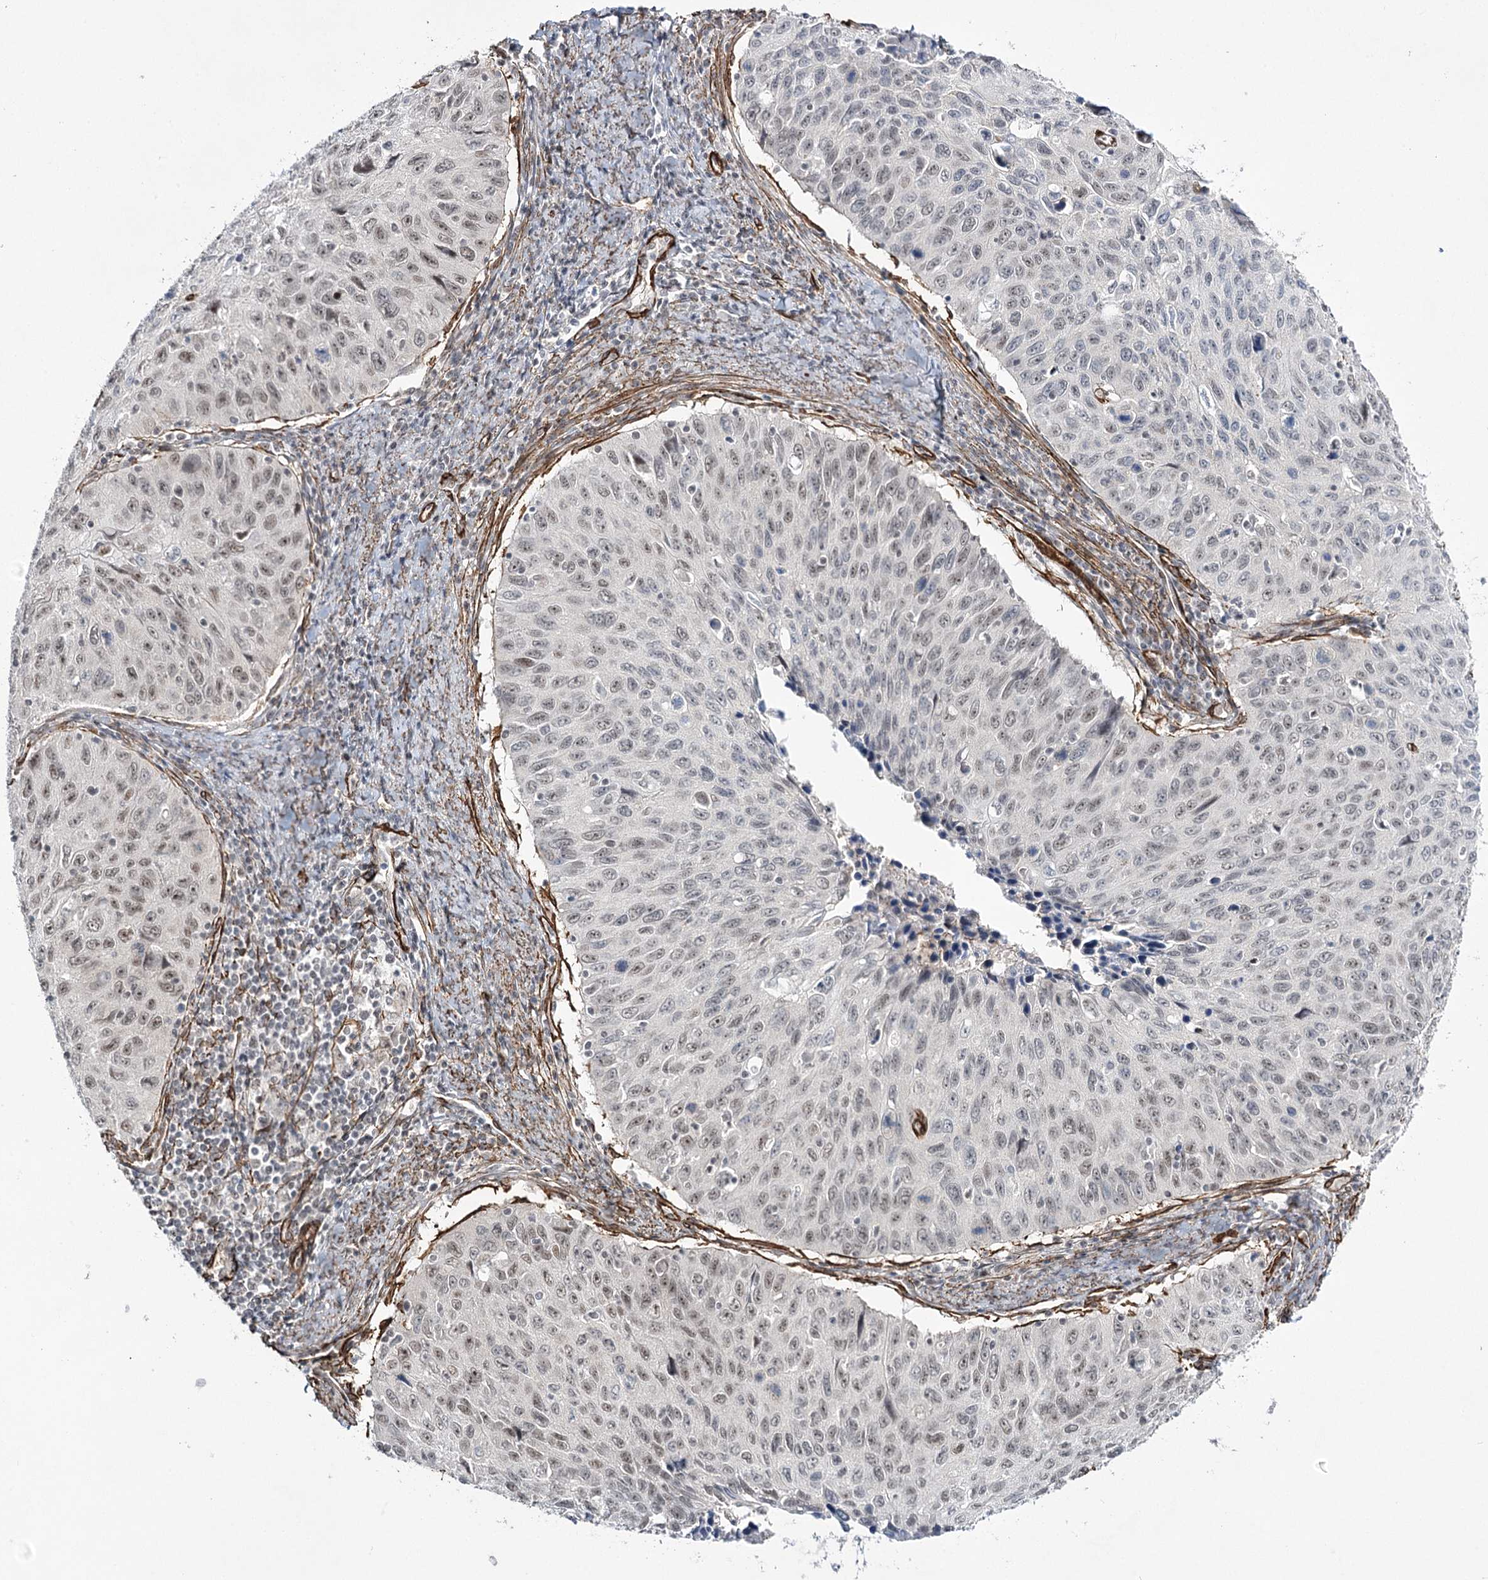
{"staining": {"intensity": "weak", "quantity": "<25%", "location": "nuclear"}, "tissue": "cervical cancer", "cell_type": "Tumor cells", "image_type": "cancer", "snomed": [{"axis": "morphology", "description": "Squamous cell carcinoma, NOS"}, {"axis": "topography", "description": "Cervix"}], "caption": "Immunohistochemical staining of cervical cancer (squamous cell carcinoma) exhibits no significant staining in tumor cells. The staining was performed using DAB to visualize the protein expression in brown, while the nuclei were stained in blue with hematoxylin (Magnification: 20x).", "gene": "CWF19L1", "patient": {"sex": "female", "age": 53}}